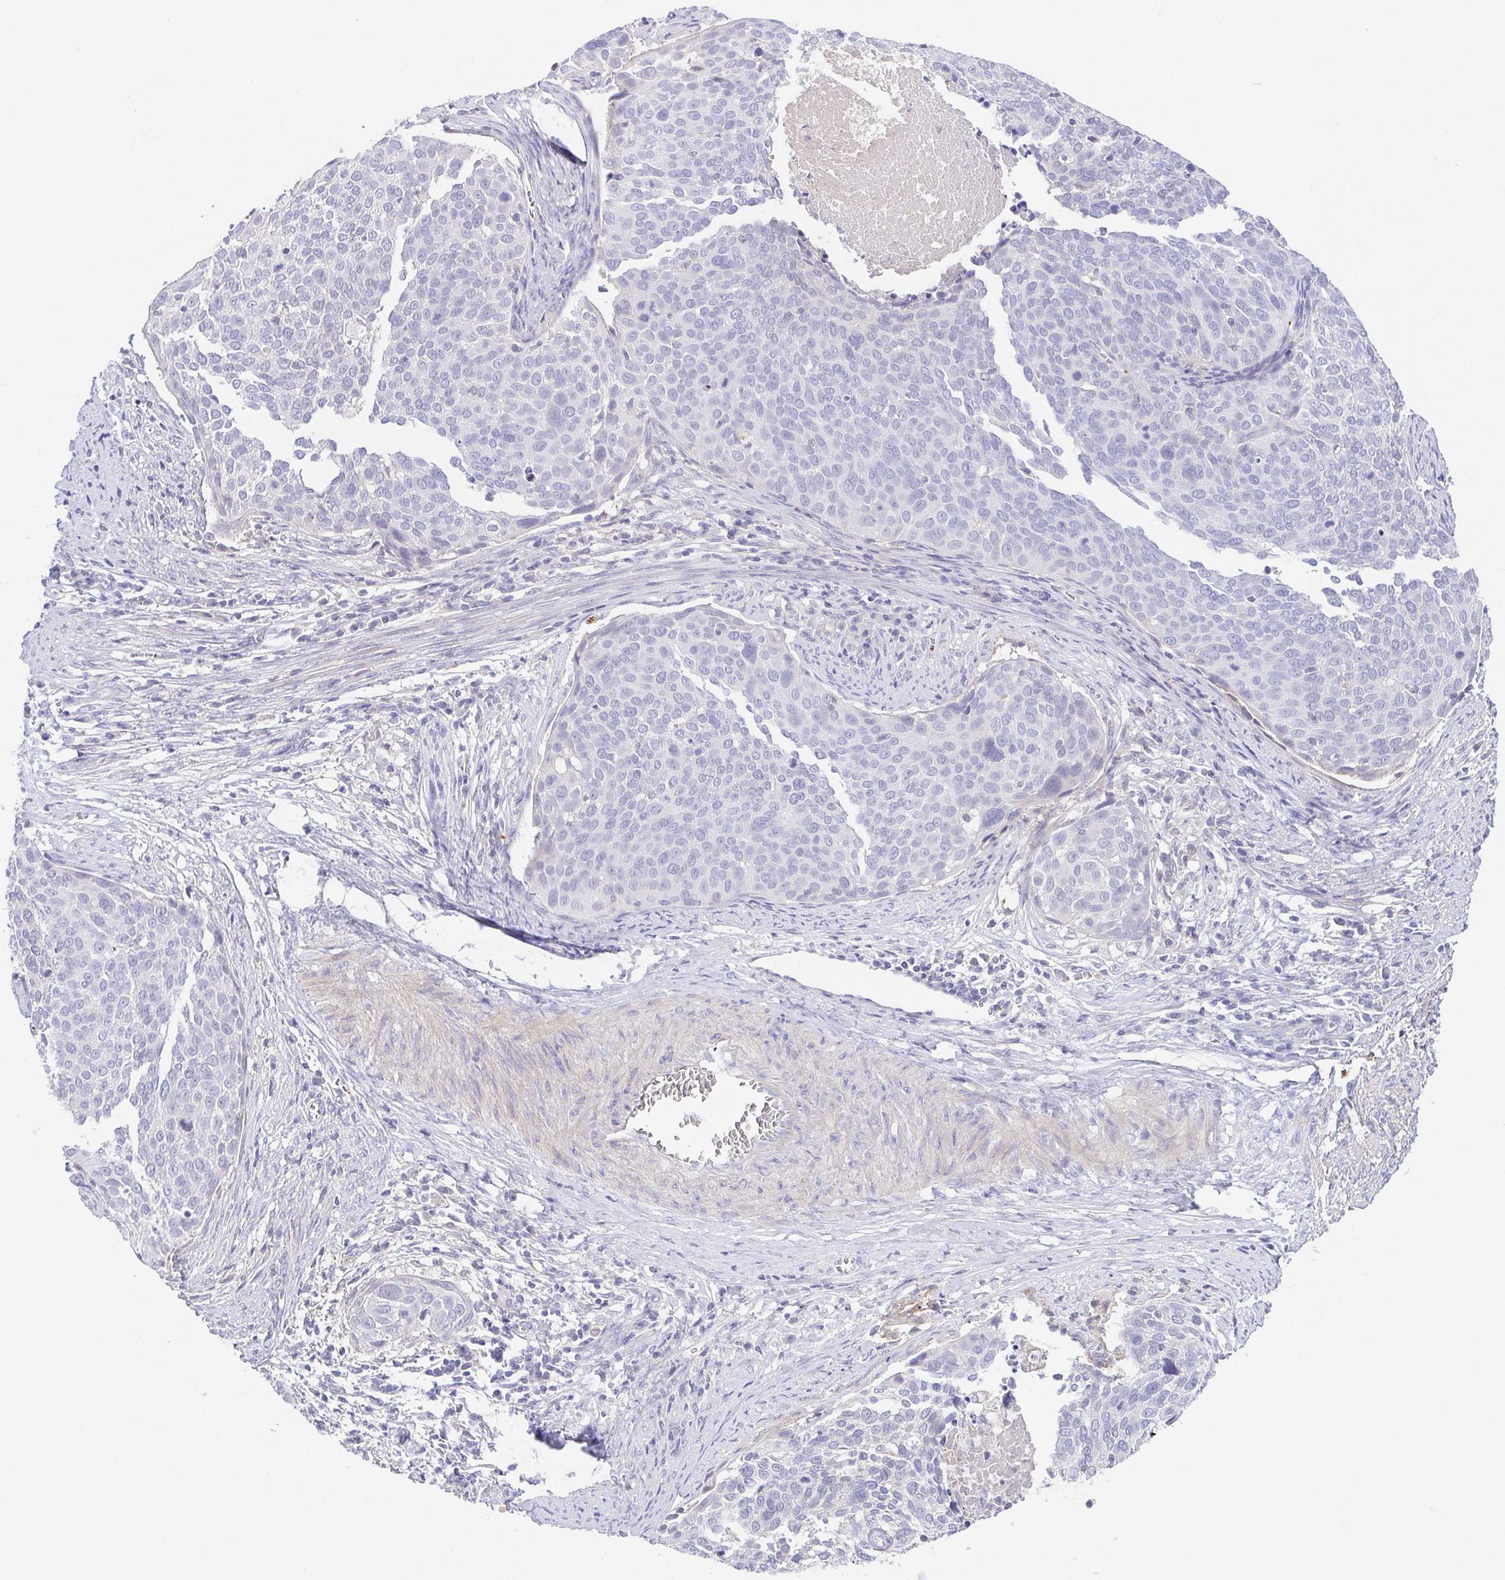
{"staining": {"intensity": "negative", "quantity": "none", "location": "none"}, "tissue": "cervical cancer", "cell_type": "Tumor cells", "image_type": "cancer", "snomed": [{"axis": "morphology", "description": "Squamous cell carcinoma, NOS"}, {"axis": "topography", "description": "Cervix"}], "caption": "Cervical cancer (squamous cell carcinoma) stained for a protein using IHC exhibits no expression tumor cells.", "gene": "PRR14L", "patient": {"sex": "female", "age": 39}}